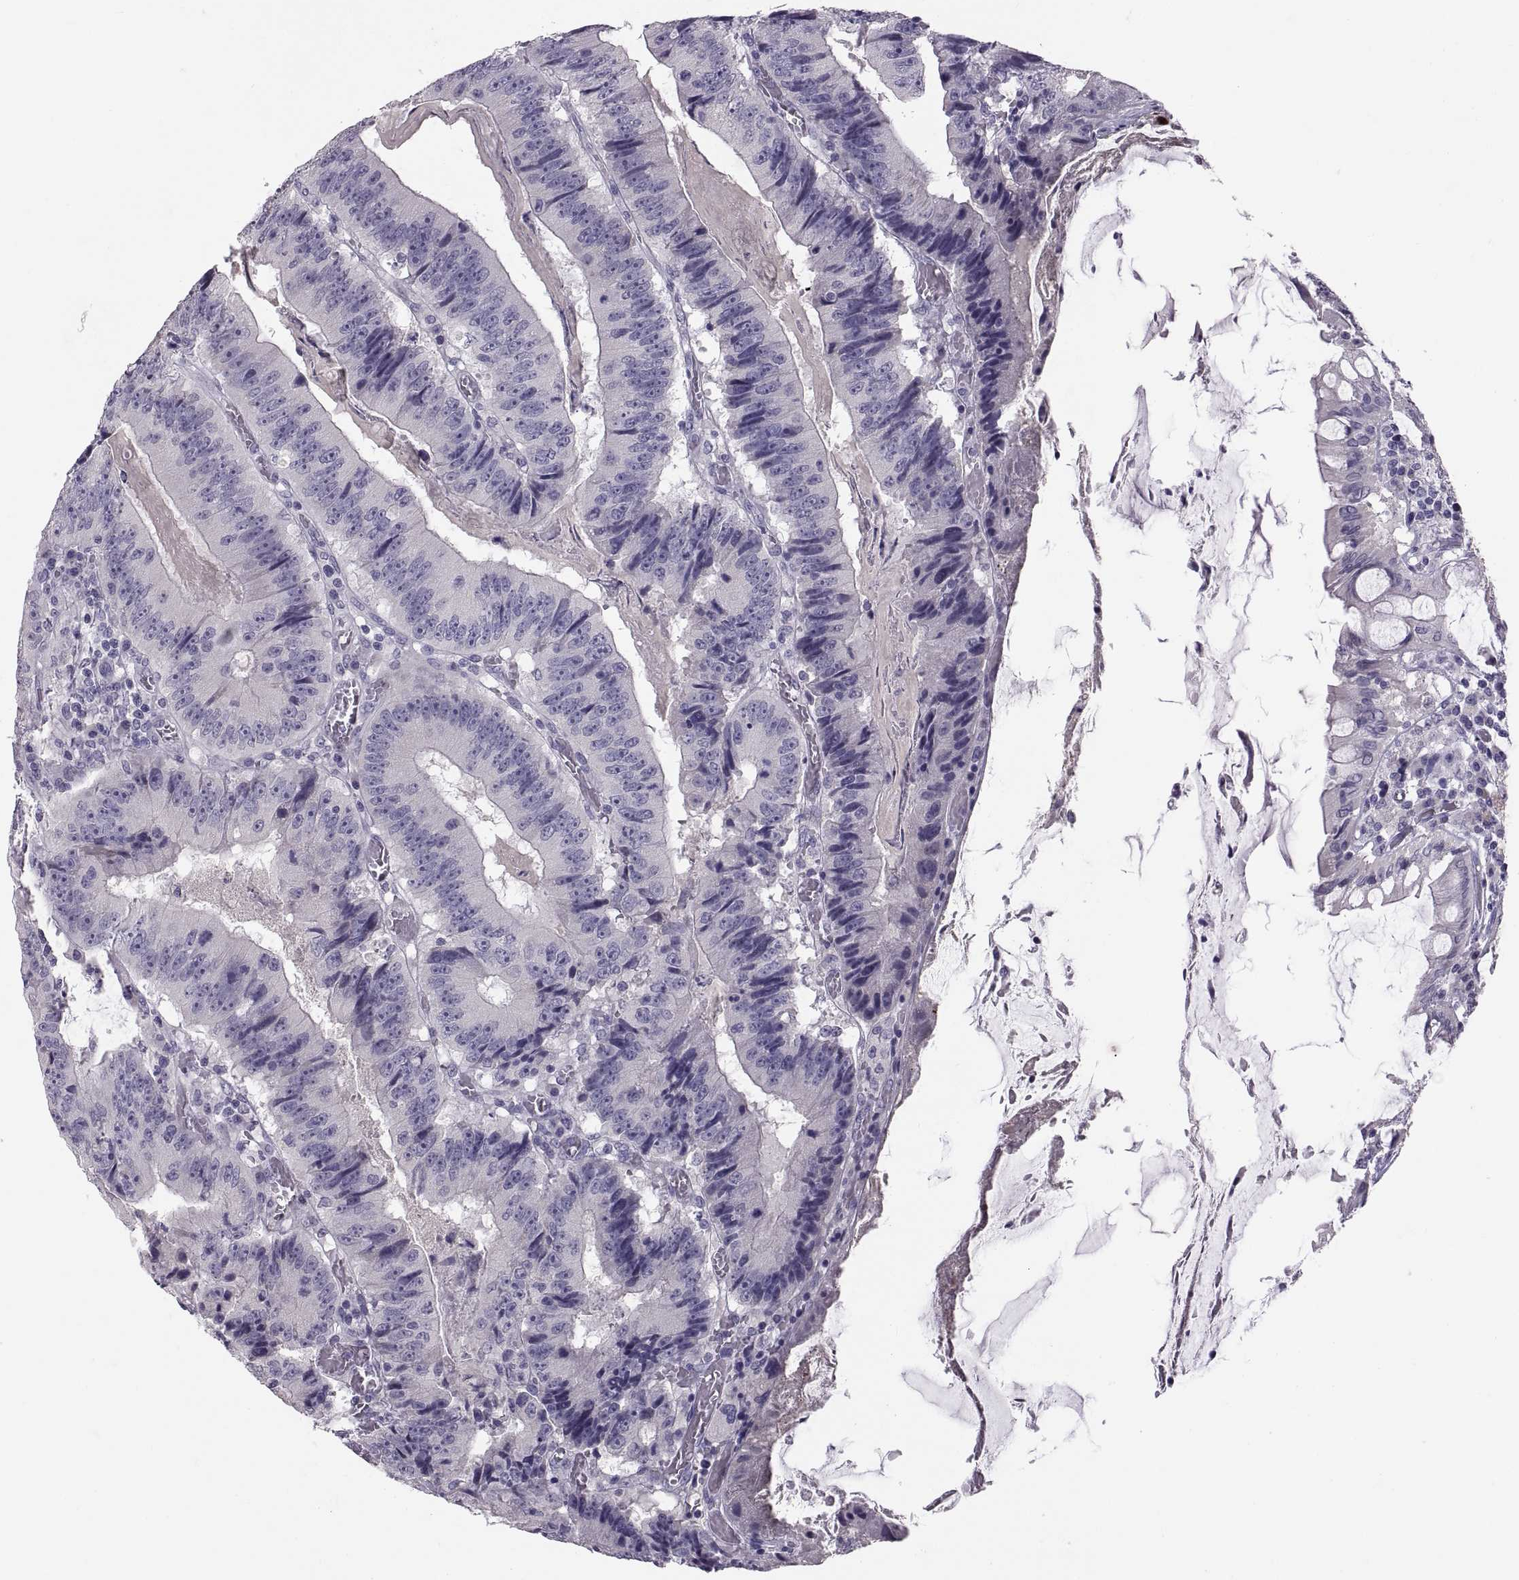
{"staining": {"intensity": "negative", "quantity": "none", "location": "none"}, "tissue": "colorectal cancer", "cell_type": "Tumor cells", "image_type": "cancer", "snomed": [{"axis": "morphology", "description": "Adenocarcinoma, NOS"}, {"axis": "topography", "description": "Colon"}], "caption": "Immunohistochemistry of human colorectal cancer reveals no expression in tumor cells.", "gene": "PTN", "patient": {"sex": "female", "age": 86}}